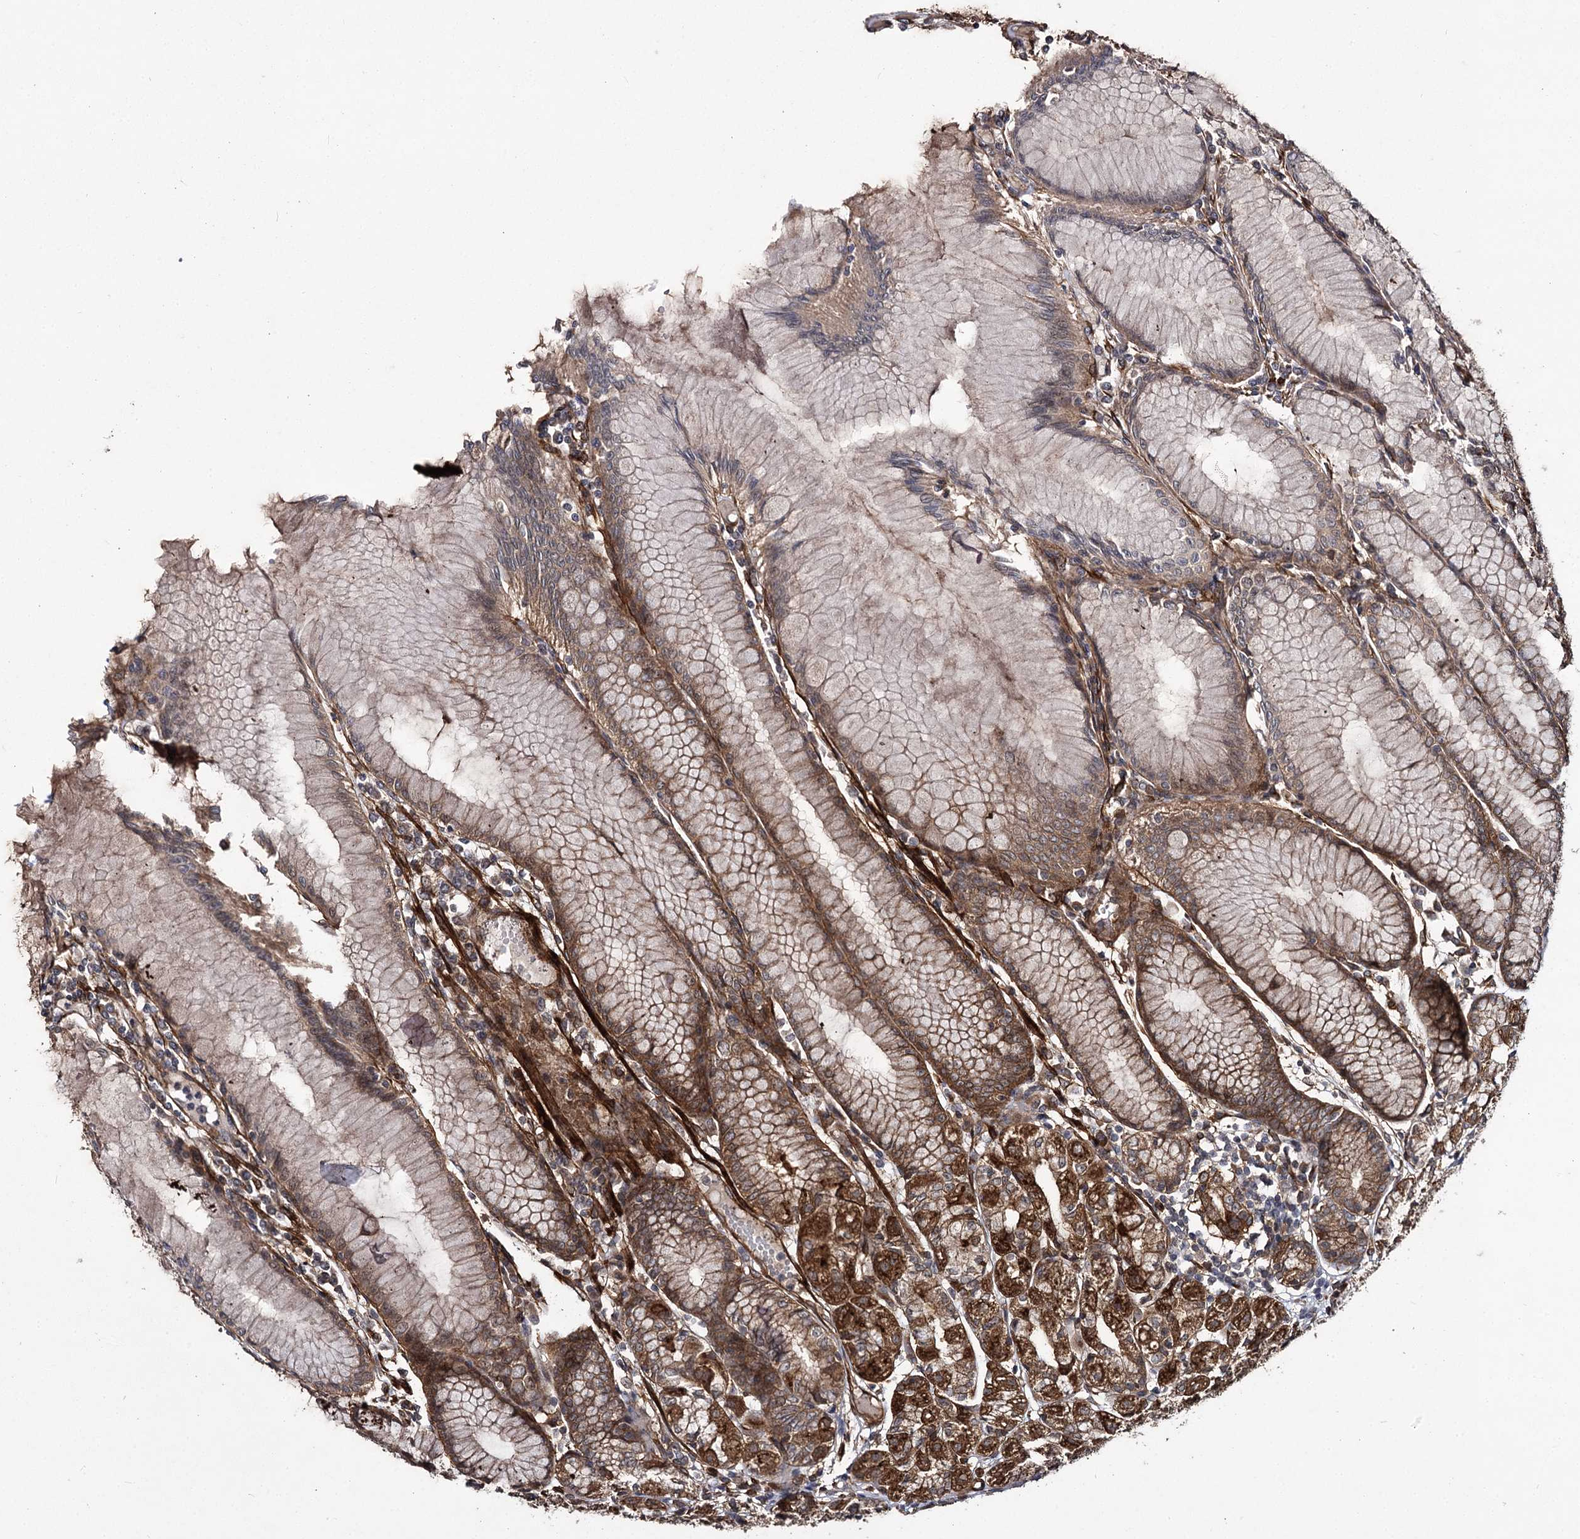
{"staining": {"intensity": "strong", "quantity": ">75%", "location": "cytoplasmic/membranous"}, "tissue": "stomach", "cell_type": "Glandular cells", "image_type": "normal", "snomed": [{"axis": "morphology", "description": "Normal tissue, NOS"}, {"axis": "topography", "description": "Stomach"}], "caption": "Immunohistochemical staining of benign stomach reveals high levels of strong cytoplasmic/membranous expression in about >75% of glandular cells.", "gene": "MYO1C", "patient": {"sex": "female", "age": 57}}